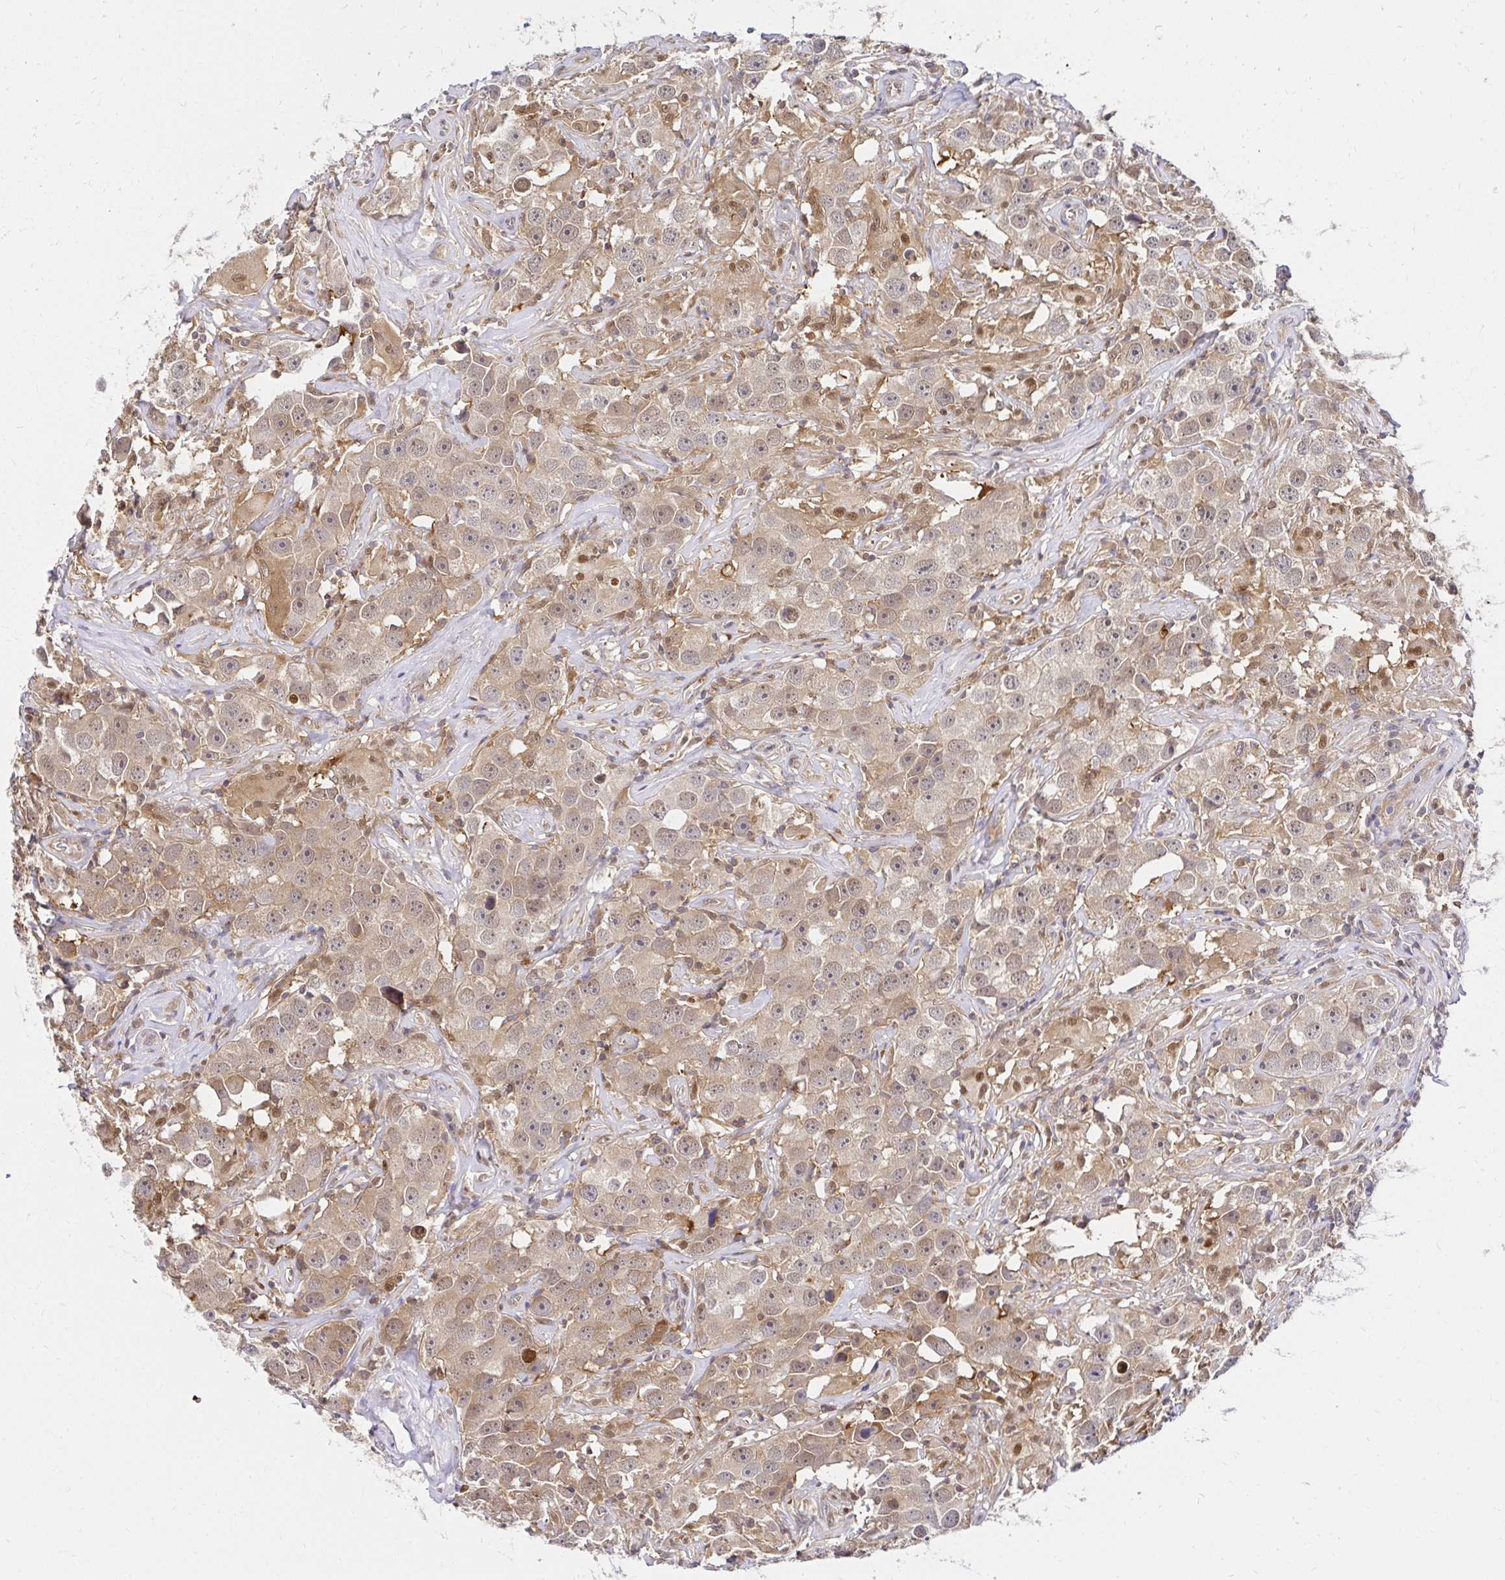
{"staining": {"intensity": "weak", "quantity": "25%-75%", "location": "cytoplasmic/membranous,nuclear"}, "tissue": "testis cancer", "cell_type": "Tumor cells", "image_type": "cancer", "snomed": [{"axis": "morphology", "description": "Seminoma, NOS"}, {"axis": "topography", "description": "Testis"}], "caption": "Immunohistochemistry (IHC) (DAB (3,3'-diaminobenzidine)) staining of human testis cancer (seminoma) displays weak cytoplasmic/membranous and nuclear protein staining in approximately 25%-75% of tumor cells.", "gene": "PSMA4", "patient": {"sex": "male", "age": 49}}